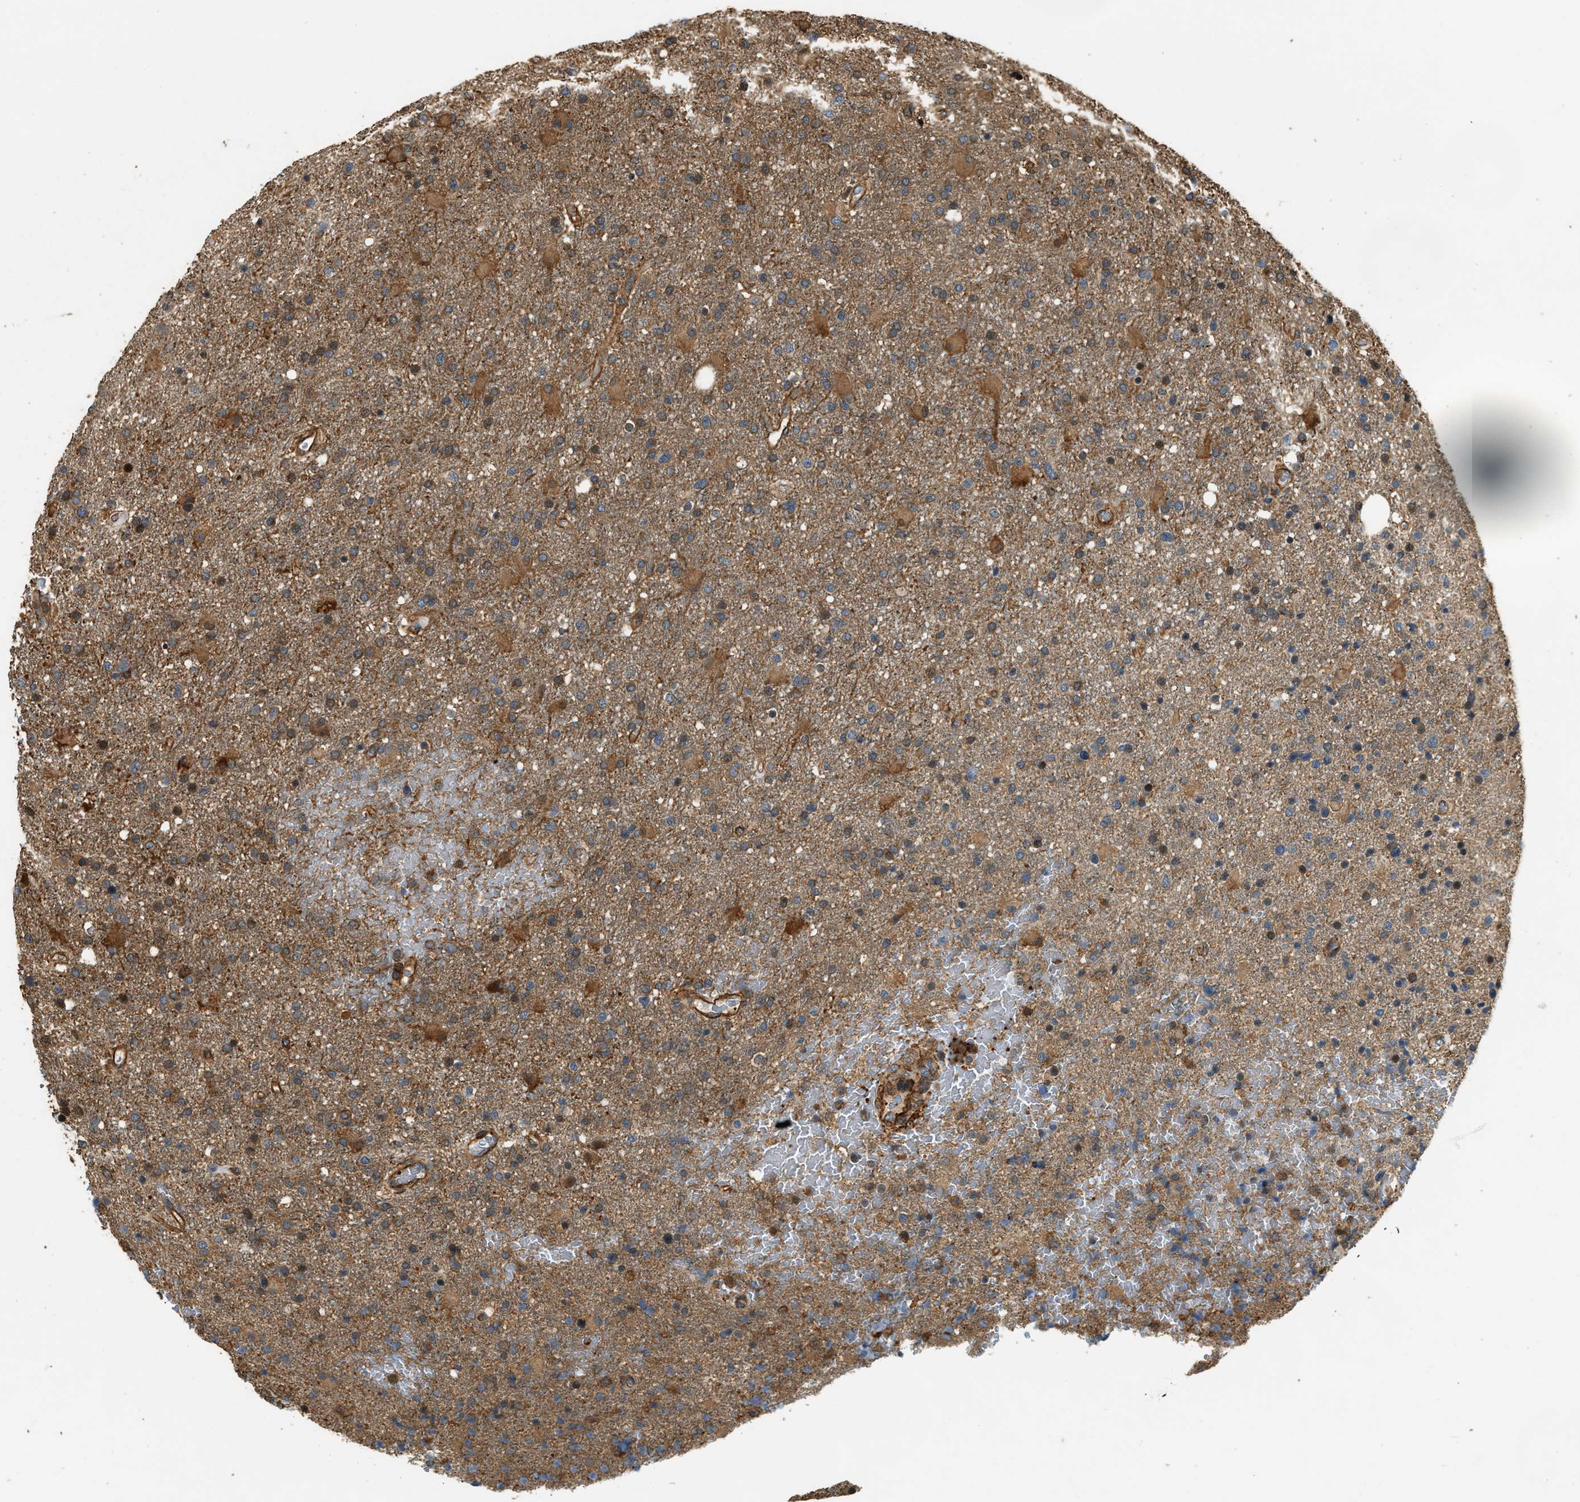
{"staining": {"intensity": "moderate", "quantity": ">75%", "location": "cytoplasmic/membranous"}, "tissue": "glioma", "cell_type": "Tumor cells", "image_type": "cancer", "snomed": [{"axis": "morphology", "description": "Glioma, malignant, High grade"}, {"axis": "topography", "description": "Brain"}], "caption": "Immunohistochemistry (IHC) (DAB) staining of human glioma displays moderate cytoplasmic/membranous protein positivity in about >75% of tumor cells.", "gene": "YARS1", "patient": {"sex": "male", "age": 72}}